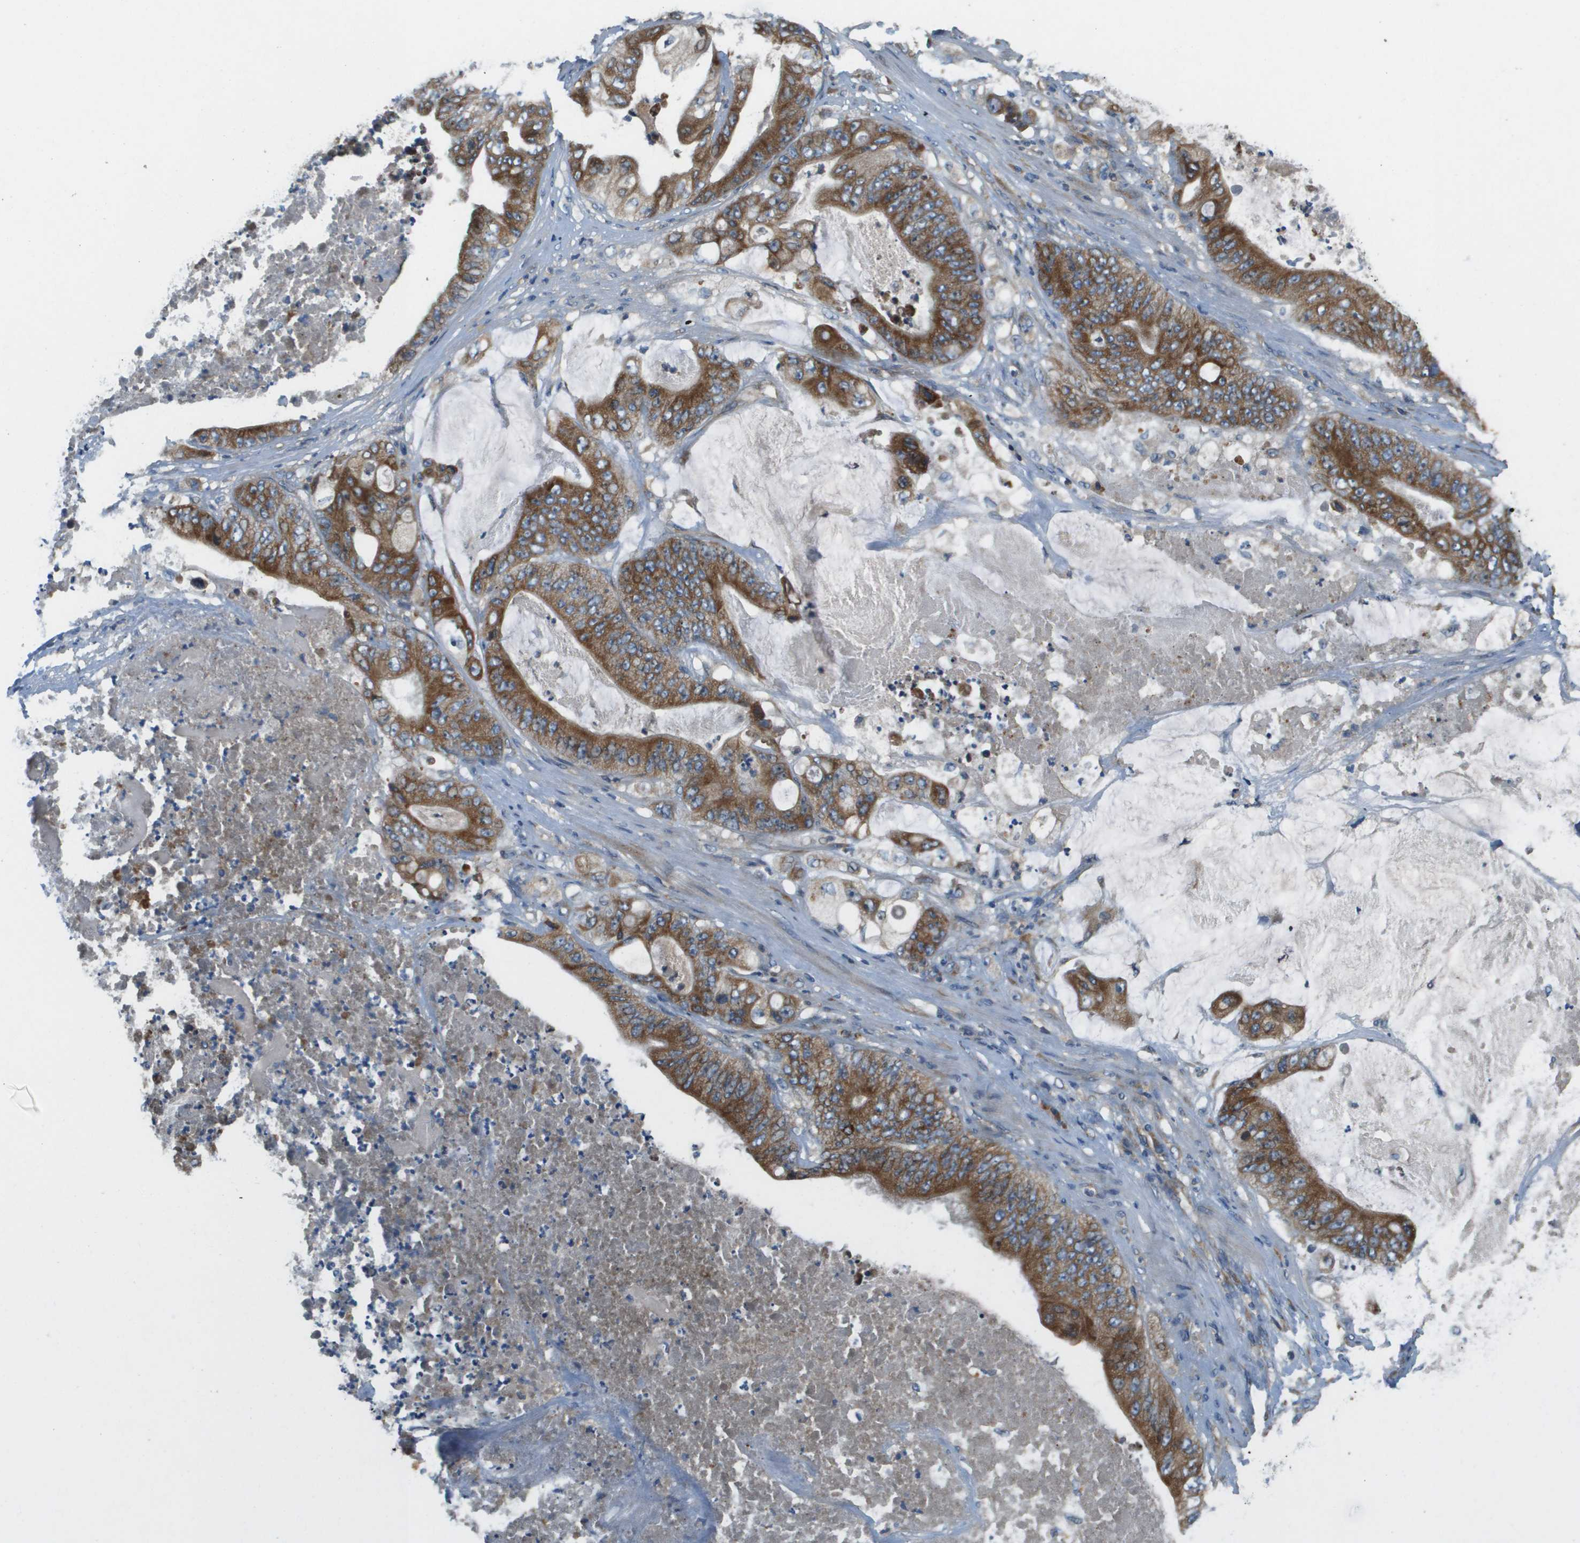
{"staining": {"intensity": "moderate", "quantity": ">75%", "location": "cytoplasmic/membranous"}, "tissue": "stomach cancer", "cell_type": "Tumor cells", "image_type": "cancer", "snomed": [{"axis": "morphology", "description": "Adenocarcinoma, NOS"}, {"axis": "topography", "description": "Stomach"}], "caption": "Protein staining of adenocarcinoma (stomach) tissue reveals moderate cytoplasmic/membranous positivity in approximately >75% of tumor cells.", "gene": "SAMSN1", "patient": {"sex": "female", "age": 73}}